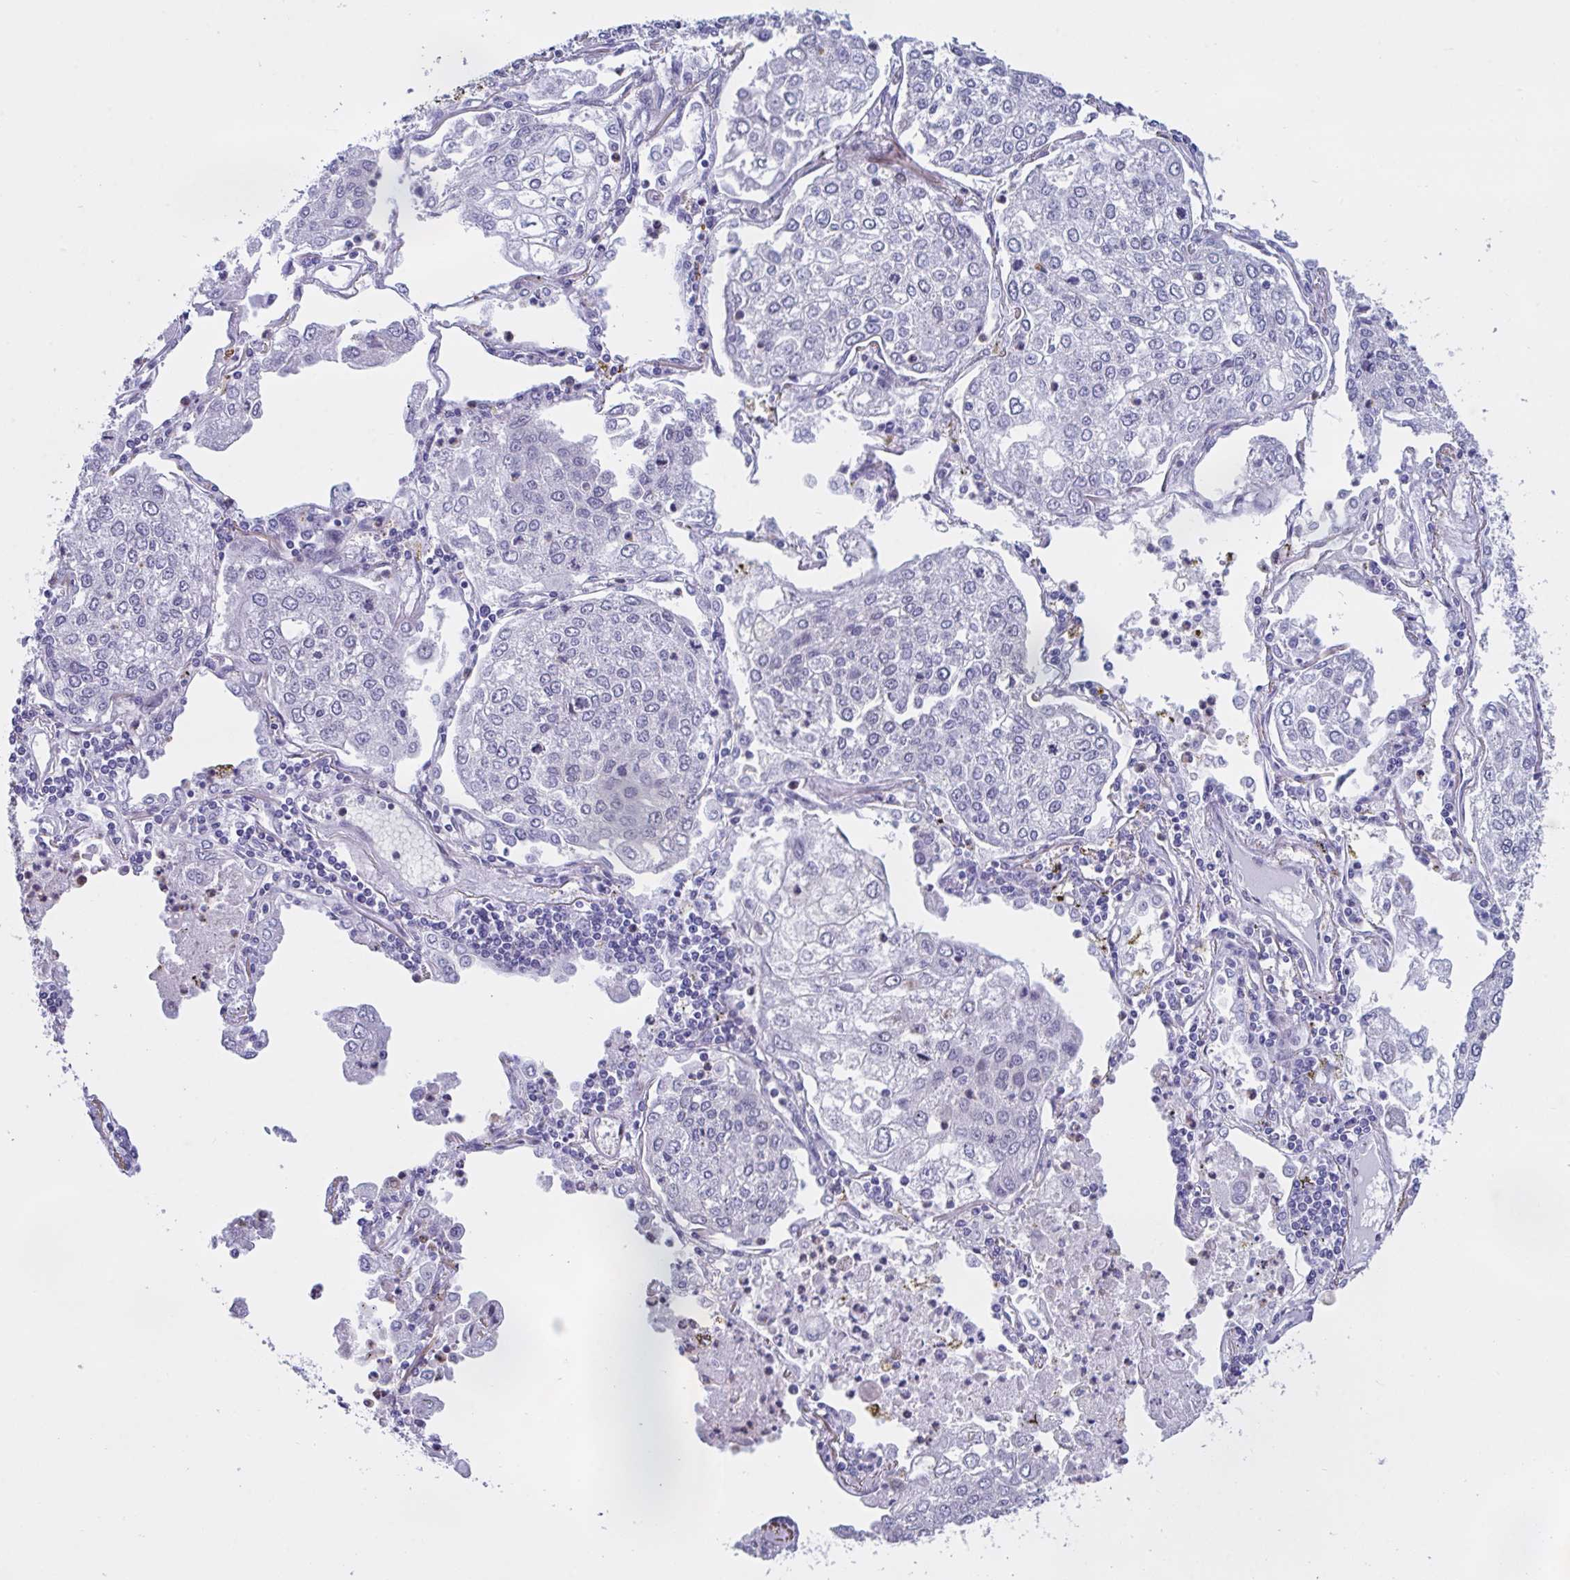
{"staining": {"intensity": "weak", "quantity": "<25%", "location": "cytoplasmic/membranous"}, "tissue": "lung cancer", "cell_type": "Tumor cells", "image_type": "cancer", "snomed": [{"axis": "morphology", "description": "Squamous cell carcinoma, NOS"}, {"axis": "topography", "description": "Lung"}], "caption": "Immunohistochemistry of lung squamous cell carcinoma shows no positivity in tumor cells.", "gene": "PELI2", "patient": {"sex": "male", "age": 74}}